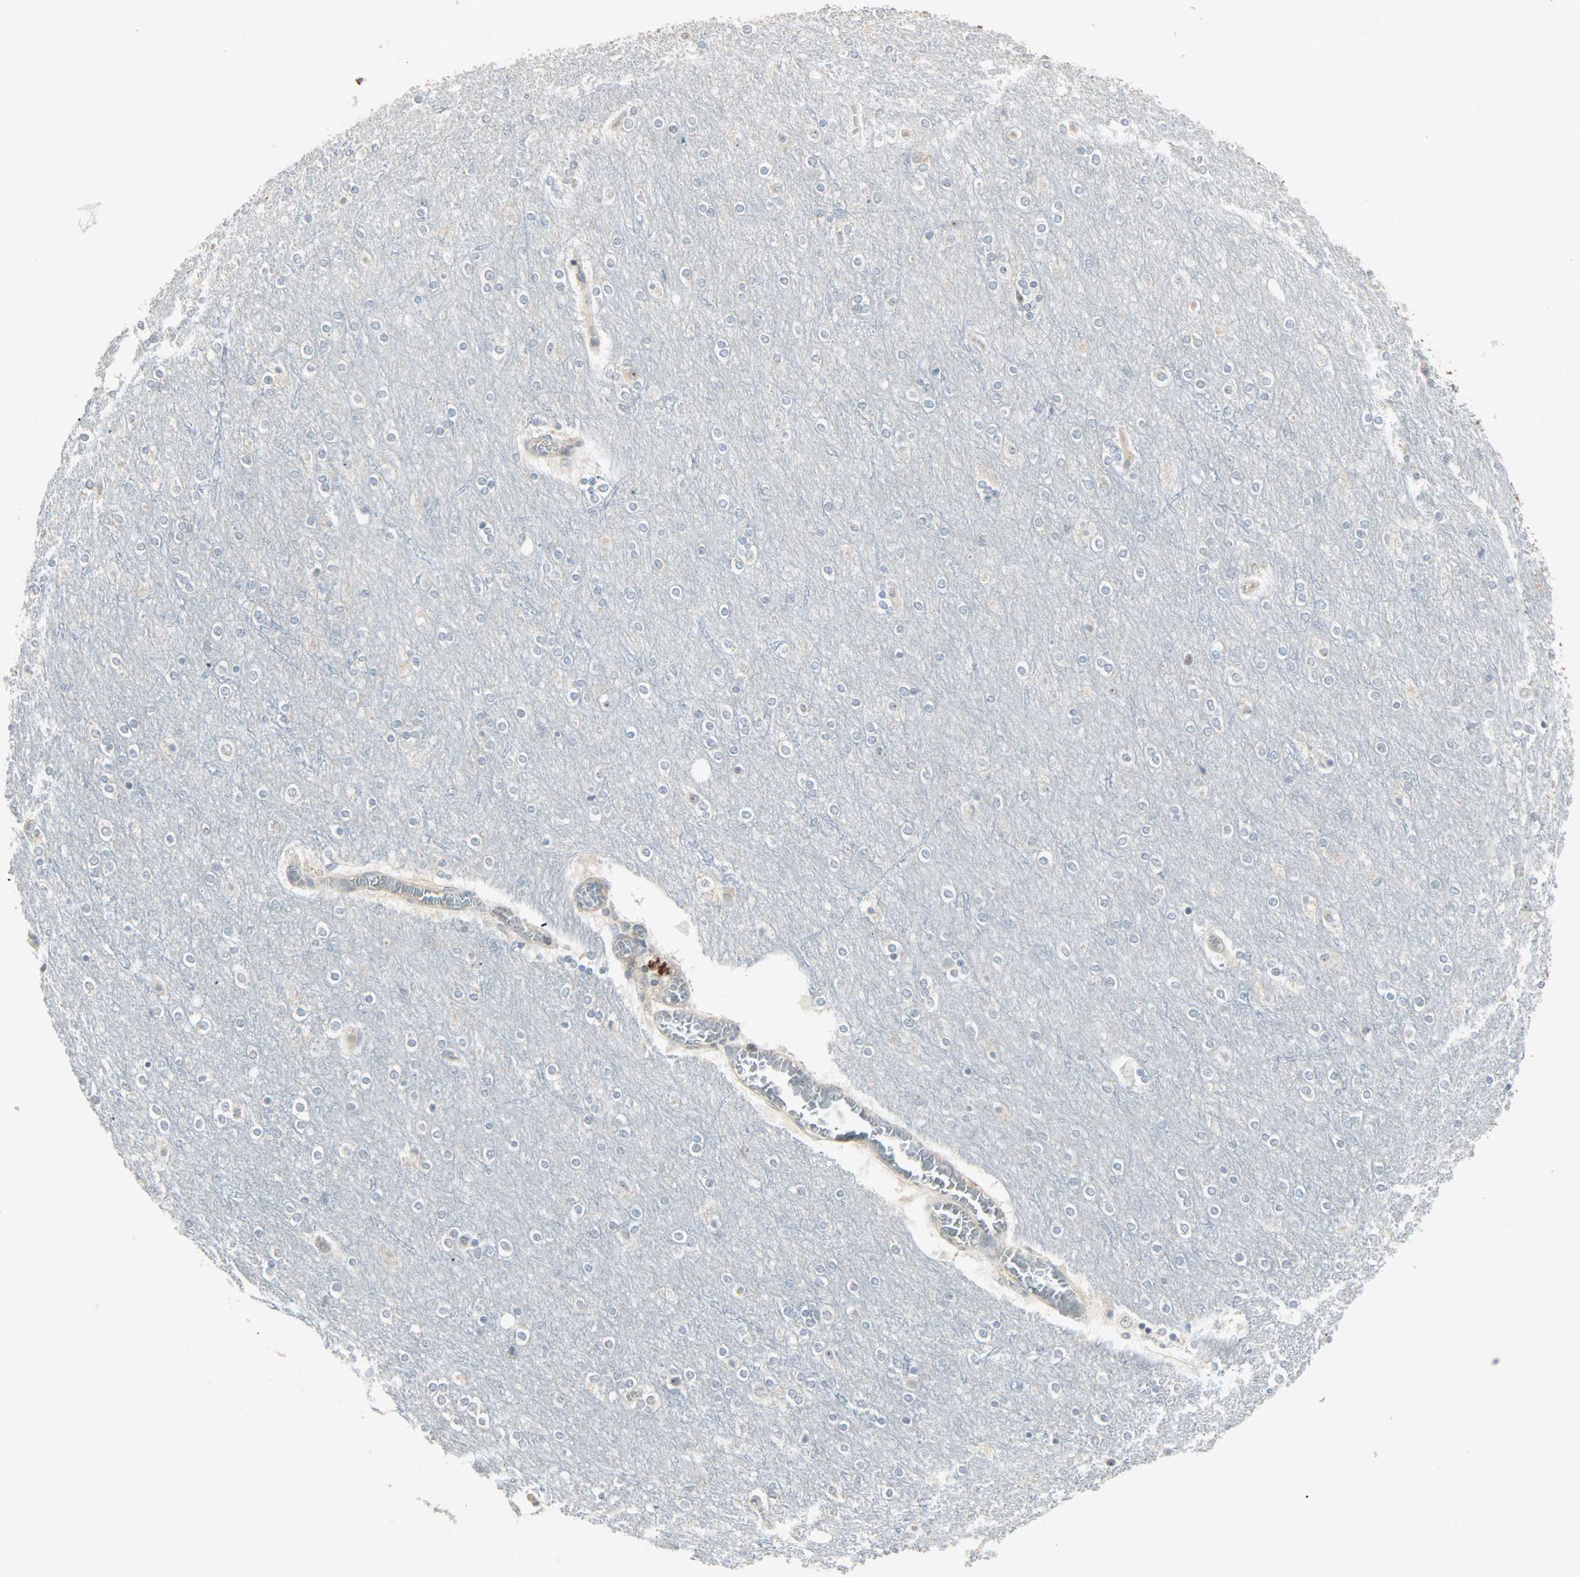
{"staining": {"intensity": "negative", "quantity": "none", "location": "none"}, "tissue": "cerebral cortex", "cell_type": "Endothelial cells", "image_type": "normal", "snomed": [{"axis": "morphology", "description": "Normal tissue, NOS"}, {"axis": "topography", "description": "Cerebral cortex"}], "caption": "This is an immunohistochemistry micrograph of benign human cerebral cortex. There is no staining in endothelial cells.", "gene": "KDM4A", "patient": {"sex": "female", "age": 54}}